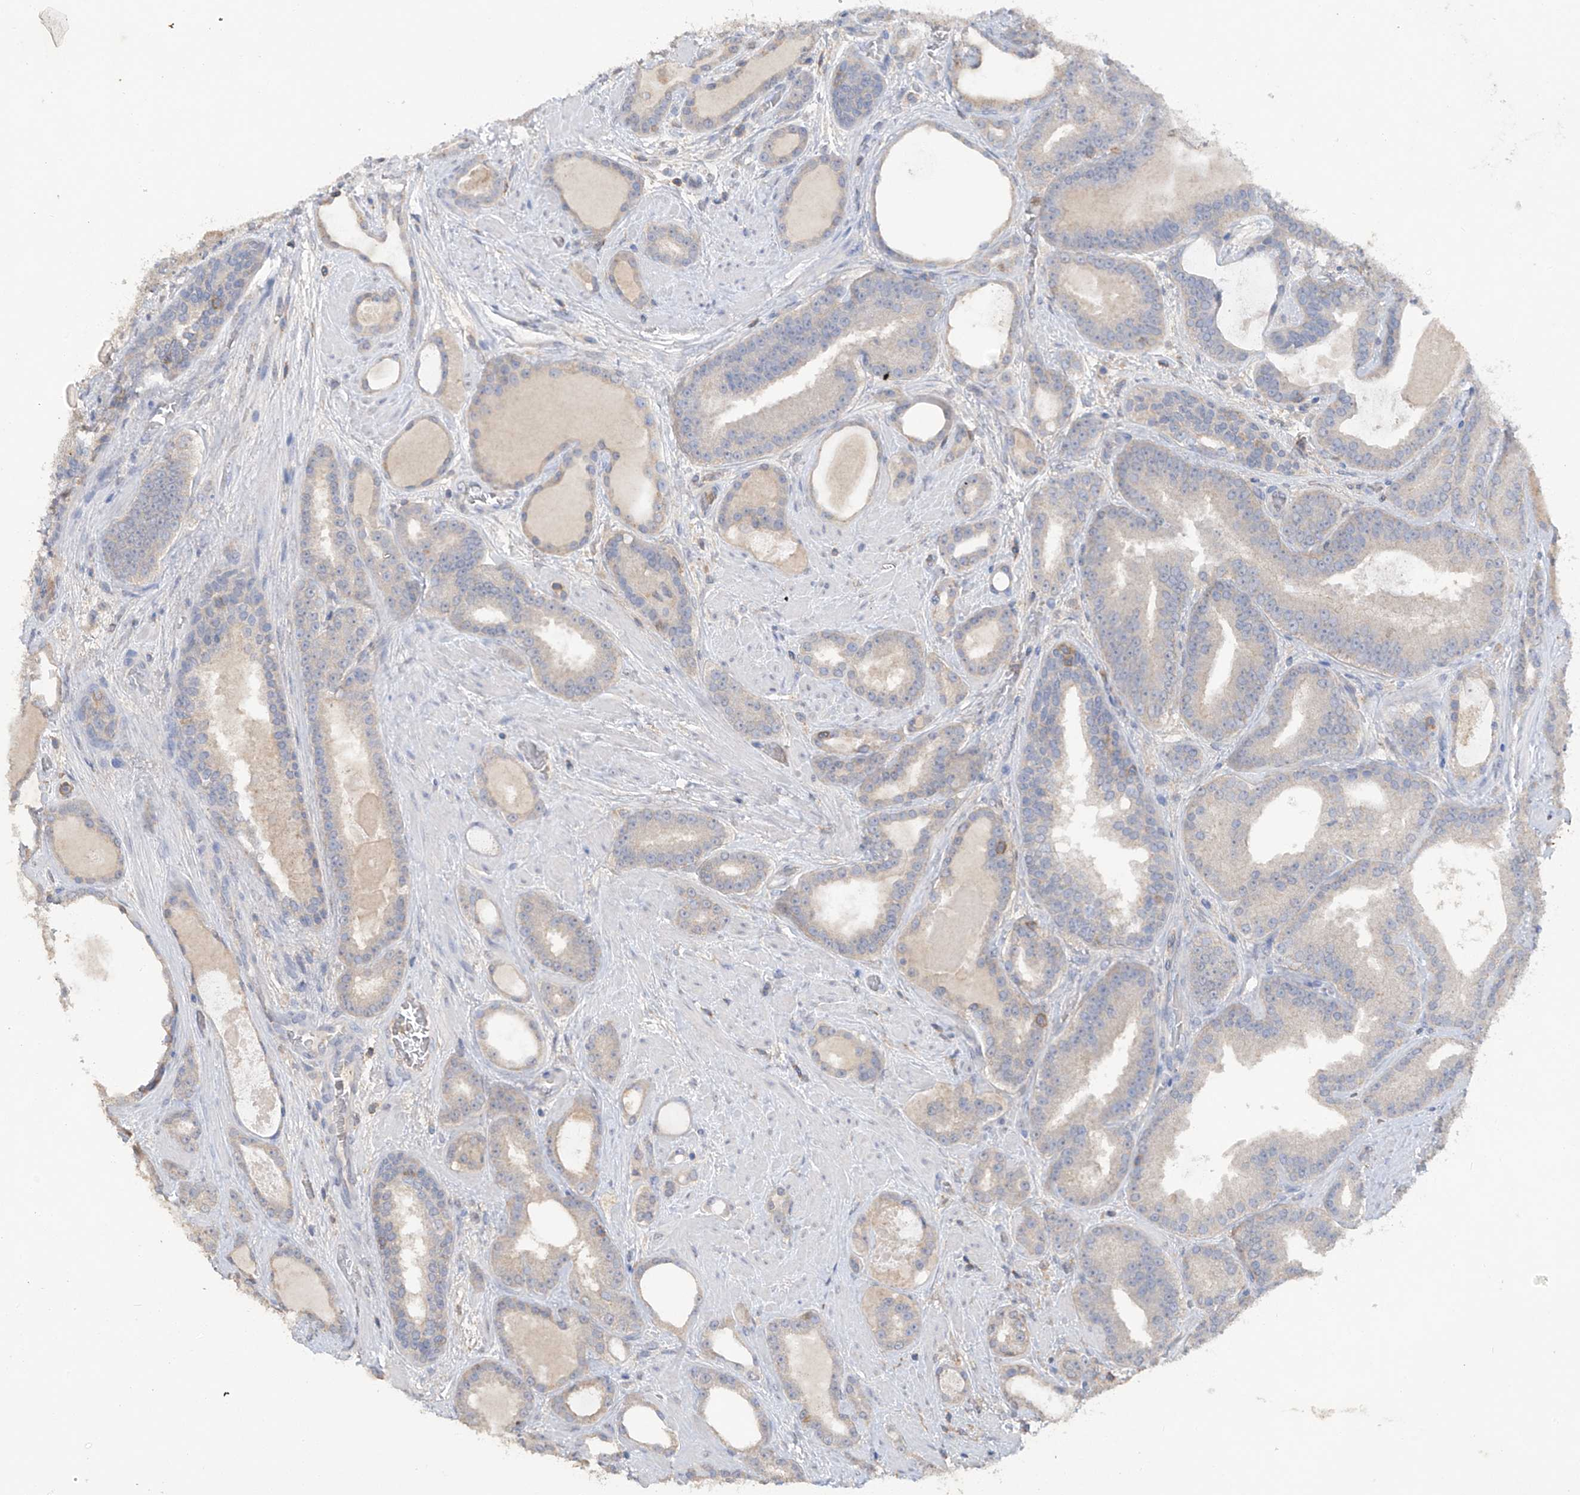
{"staining": {"intensity": "weak", "quantity": "<25%", "location": "cytoplasmic/membranous"}, "tissue": "prostate cancer", "cell_type": "Tumor cells", "image_type": "cancer", "snomed": [{"axis": "morphology", "description": "Adenocarcinoma, High grade"}, {"axis": "topography", "description": "Prostate"}], "caption": "Prostate high-grade adenocarcinoma was stained to show a protein in brown. There is no significant positivity in tumor cells.", "gene": "HAS3", "patient": {"sex": "male", "age": 60}}